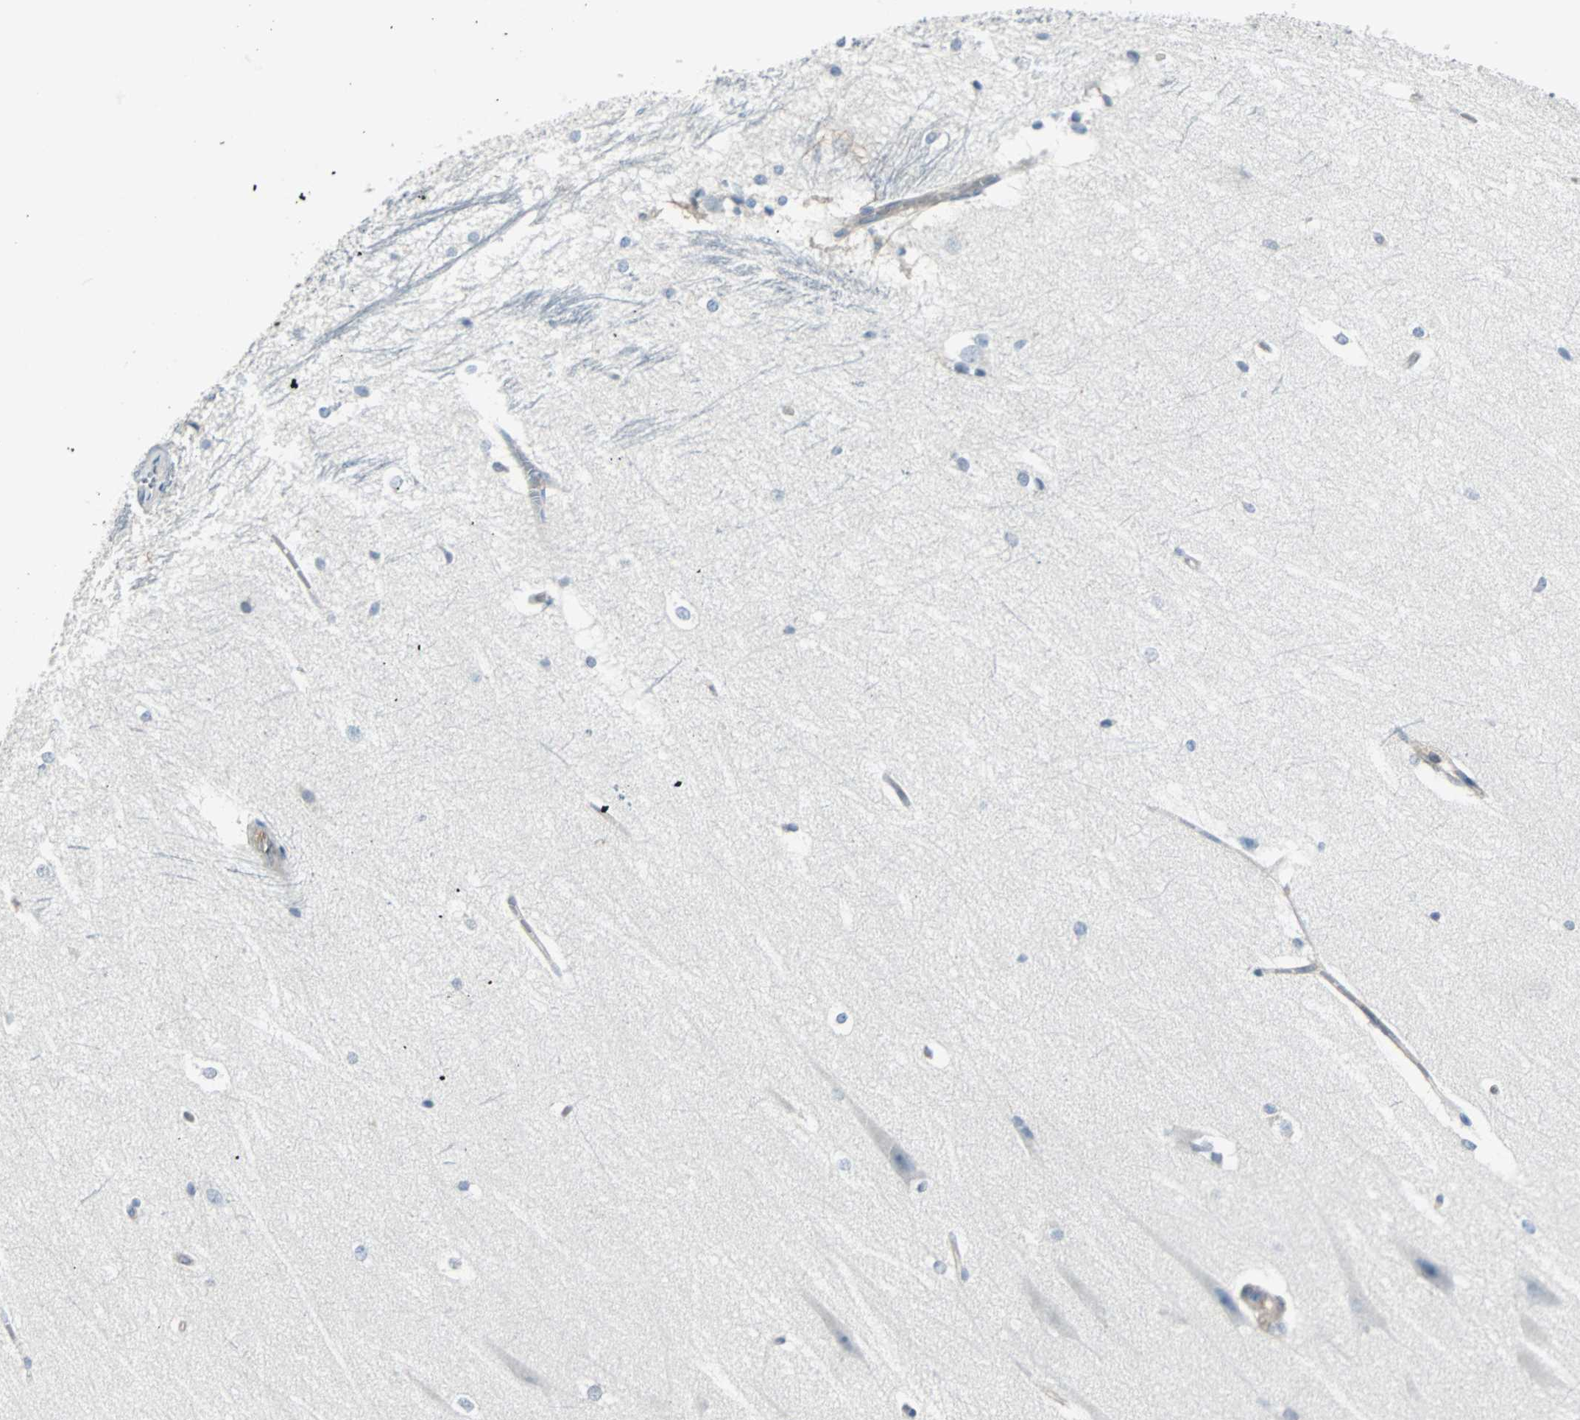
{"staining": {"intensity": "negative", "quantity": "none", "location": "none"}, "tissue": "hippocampus", "cell_type": "Glial cells", "image_type": "normal", "snomed": [{"axis": "morphology", "description": "Normal tissue, NOS"}, {"axis": "topography", "description": "Hippocampus"}], "caption": "High power microscopy micrograph of an IHC histopathology image of benign hippocampus, revealing no significant staining in glial cells. (Immunohistochemistry, brightfield microscopy, high magnification).", "gene": "SWAP70", "patient": {"sex": "female", "age": 19}}